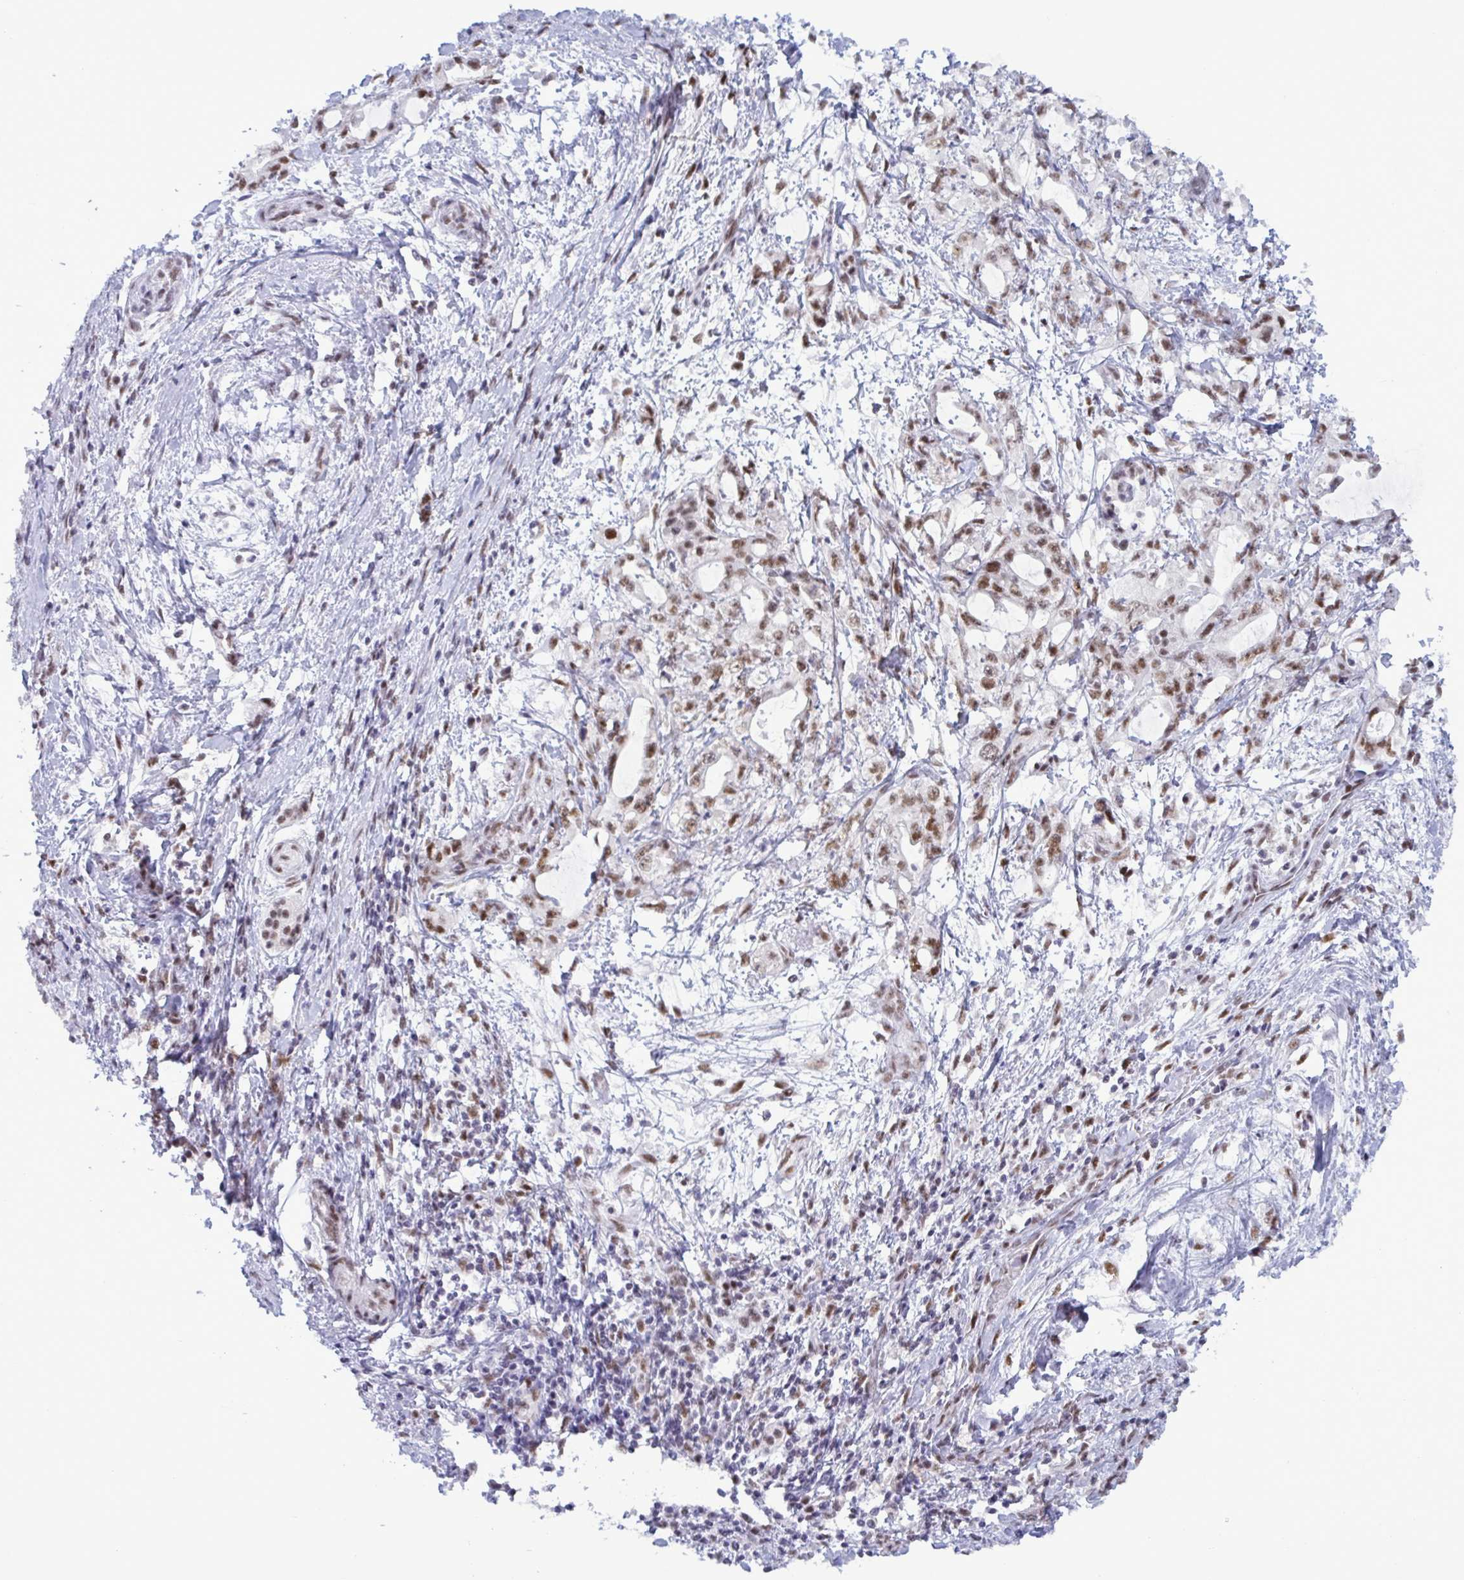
{"staining": {"intensity": "moderate", "quantity": ">75%", "location": "nuclear"}, "tissue": "pancreatic cancer", "cell_type": "Tumor cells", "image_type": "cancer", "snomed": [{"axis": "morphology", "description": "Adenocarcinoma, NOS"}, {"axis": "topography", "description": "Pancreas"}], "caption": "Immunohistochemical staining of pancreatic adenocarcinoma demonstrates medium levels of moderate nuclear positivity in approximately >75% of tumor cells. The staining was performed using DAB to visualize the protein expression in brown, while the nuclei were stained in blue with hematoxylin (Magnification: 20x).", "gene": "PPP1R10", "patient": {"sex": "female", "age": 61}}